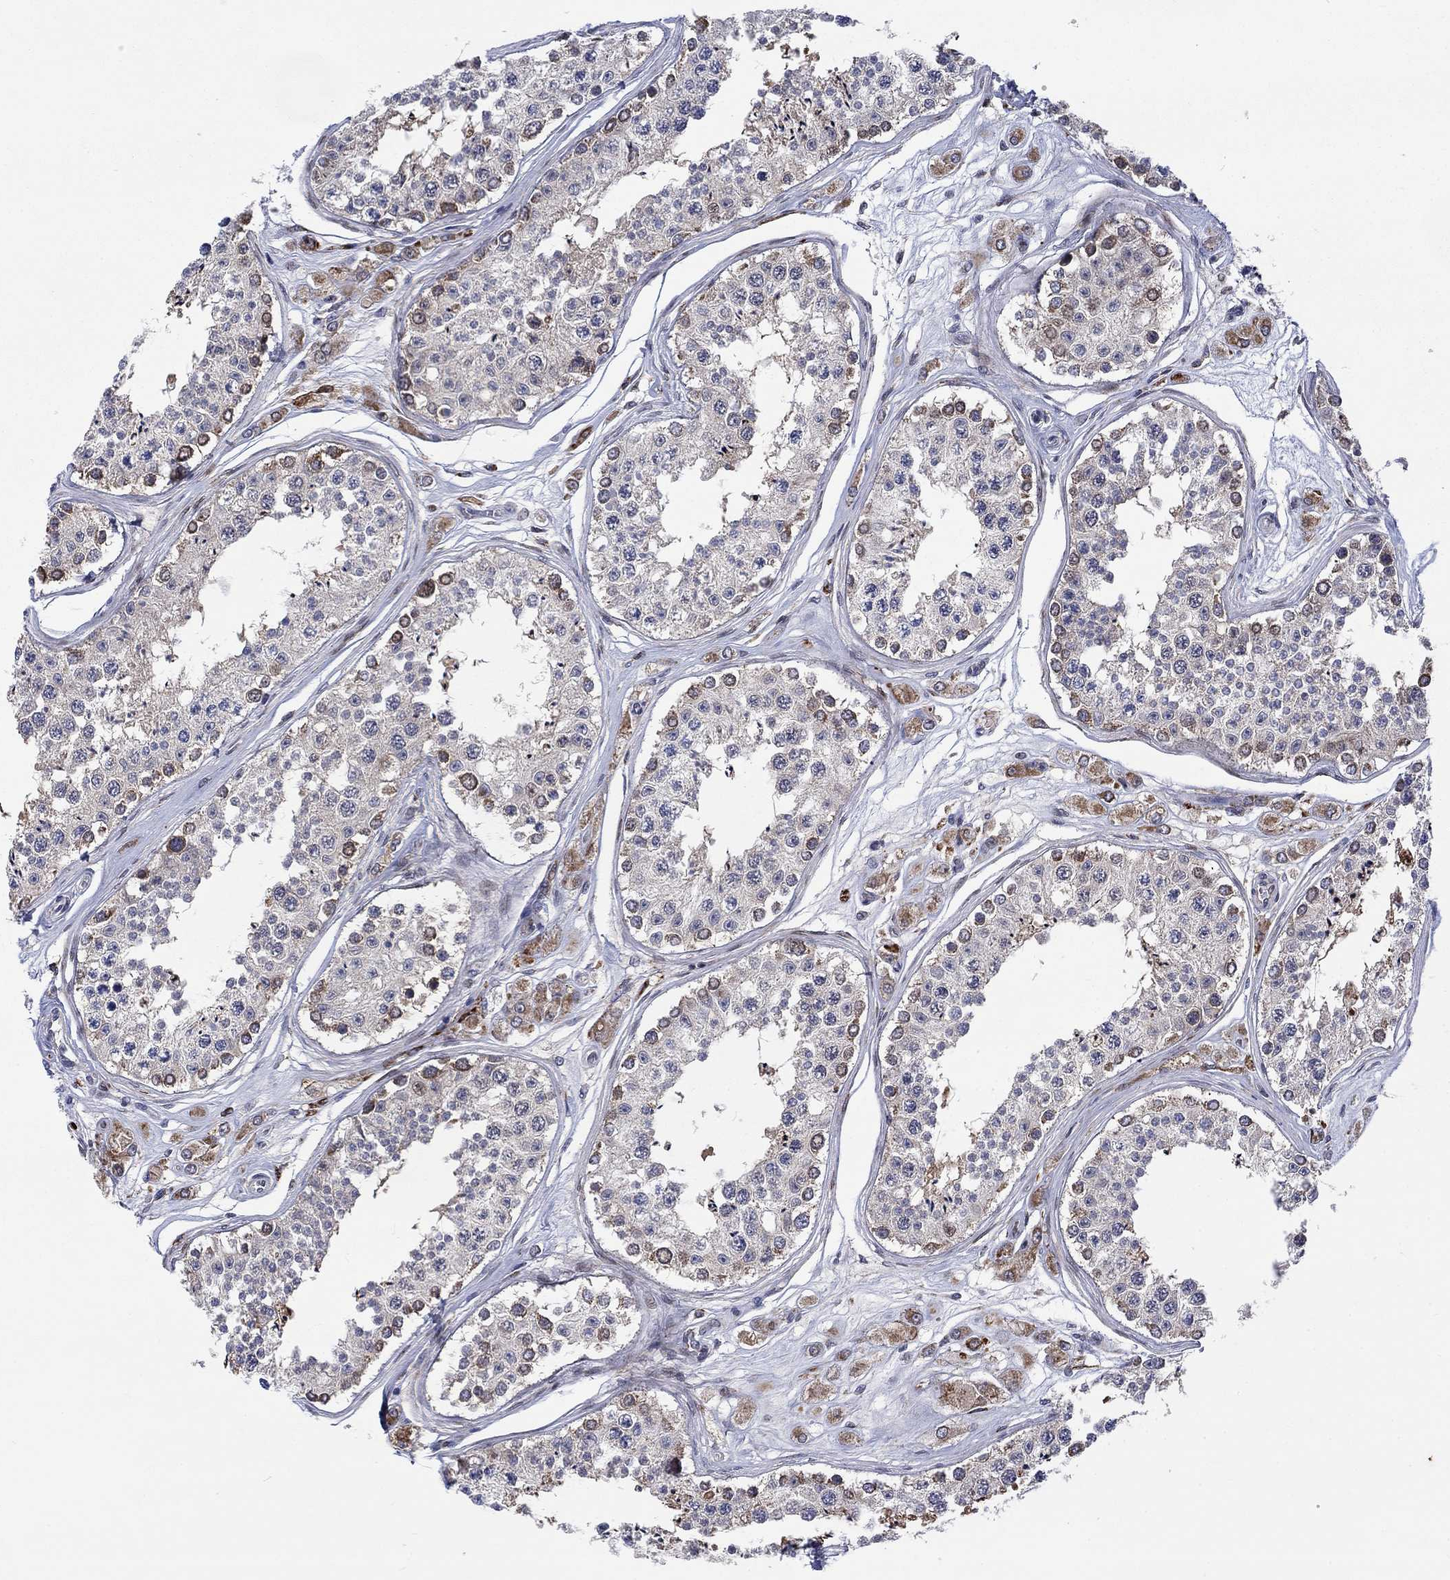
{"staining": {"intensity": "moderate", "quantity": "<25%", "location": "cytoplasmic/membranous"}, "tissue": "testis", "cell_type": "Cells in seminiferous ducts", "image_type": "normal", "snomed": [{"axis": "morphology", "description": "Normal tissue, NOS"}, {"axis": "topography", "description": "Testis"}], "caption": "Moderate cytoplasmic/membranous expression is seen in approximately <25% of cells in seminiferous ducts in normal testis. Nuclei are stained in blue.", "gene": "SLC35F2", "patient": {"sex": "male", "age": 25}}